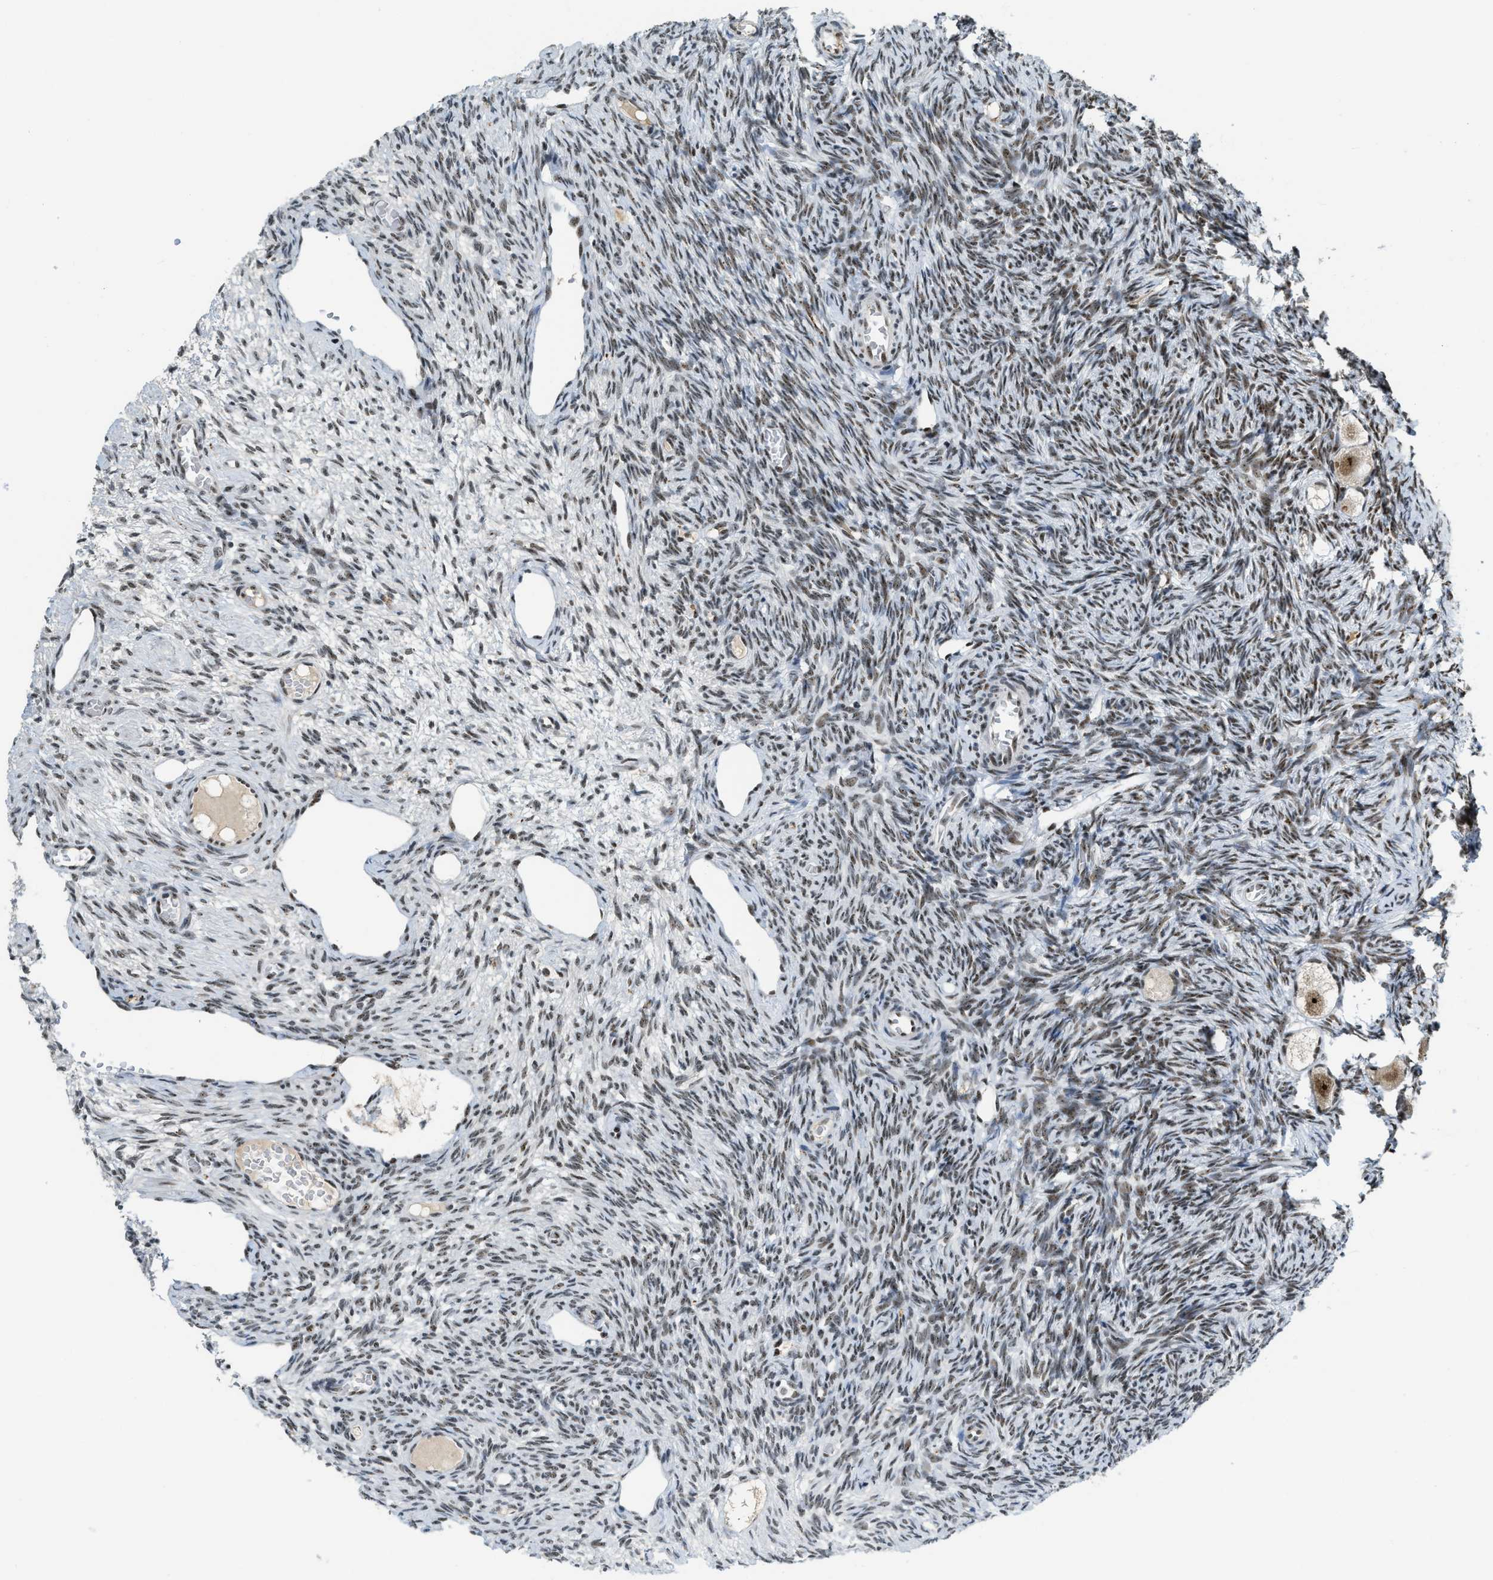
{"staining": {"intensity": "moderate", "quantity": ">75%", "location": "nuclear"}, "tissue": "ovary", "cell_type": "Follicle cells", "image_type": "normal", "snomed": [{"axis": "morphology", "description": "Normal tissue, NOS"}, {"axis": "topography", "description": "Ovary"}], "caption": "DAB (3,3'-diaminobenzidine) immunohistochemical staining of unremarkable ovary displays moderate nuclear protein expression in approximately >75% of follicle cells. (DAB (3,3'-diaminobenzidine) IHC, brown staining for protein, blue staining for nuclei).", "gene": "URB1", "patient": {"sex": "female", "age": 27}}